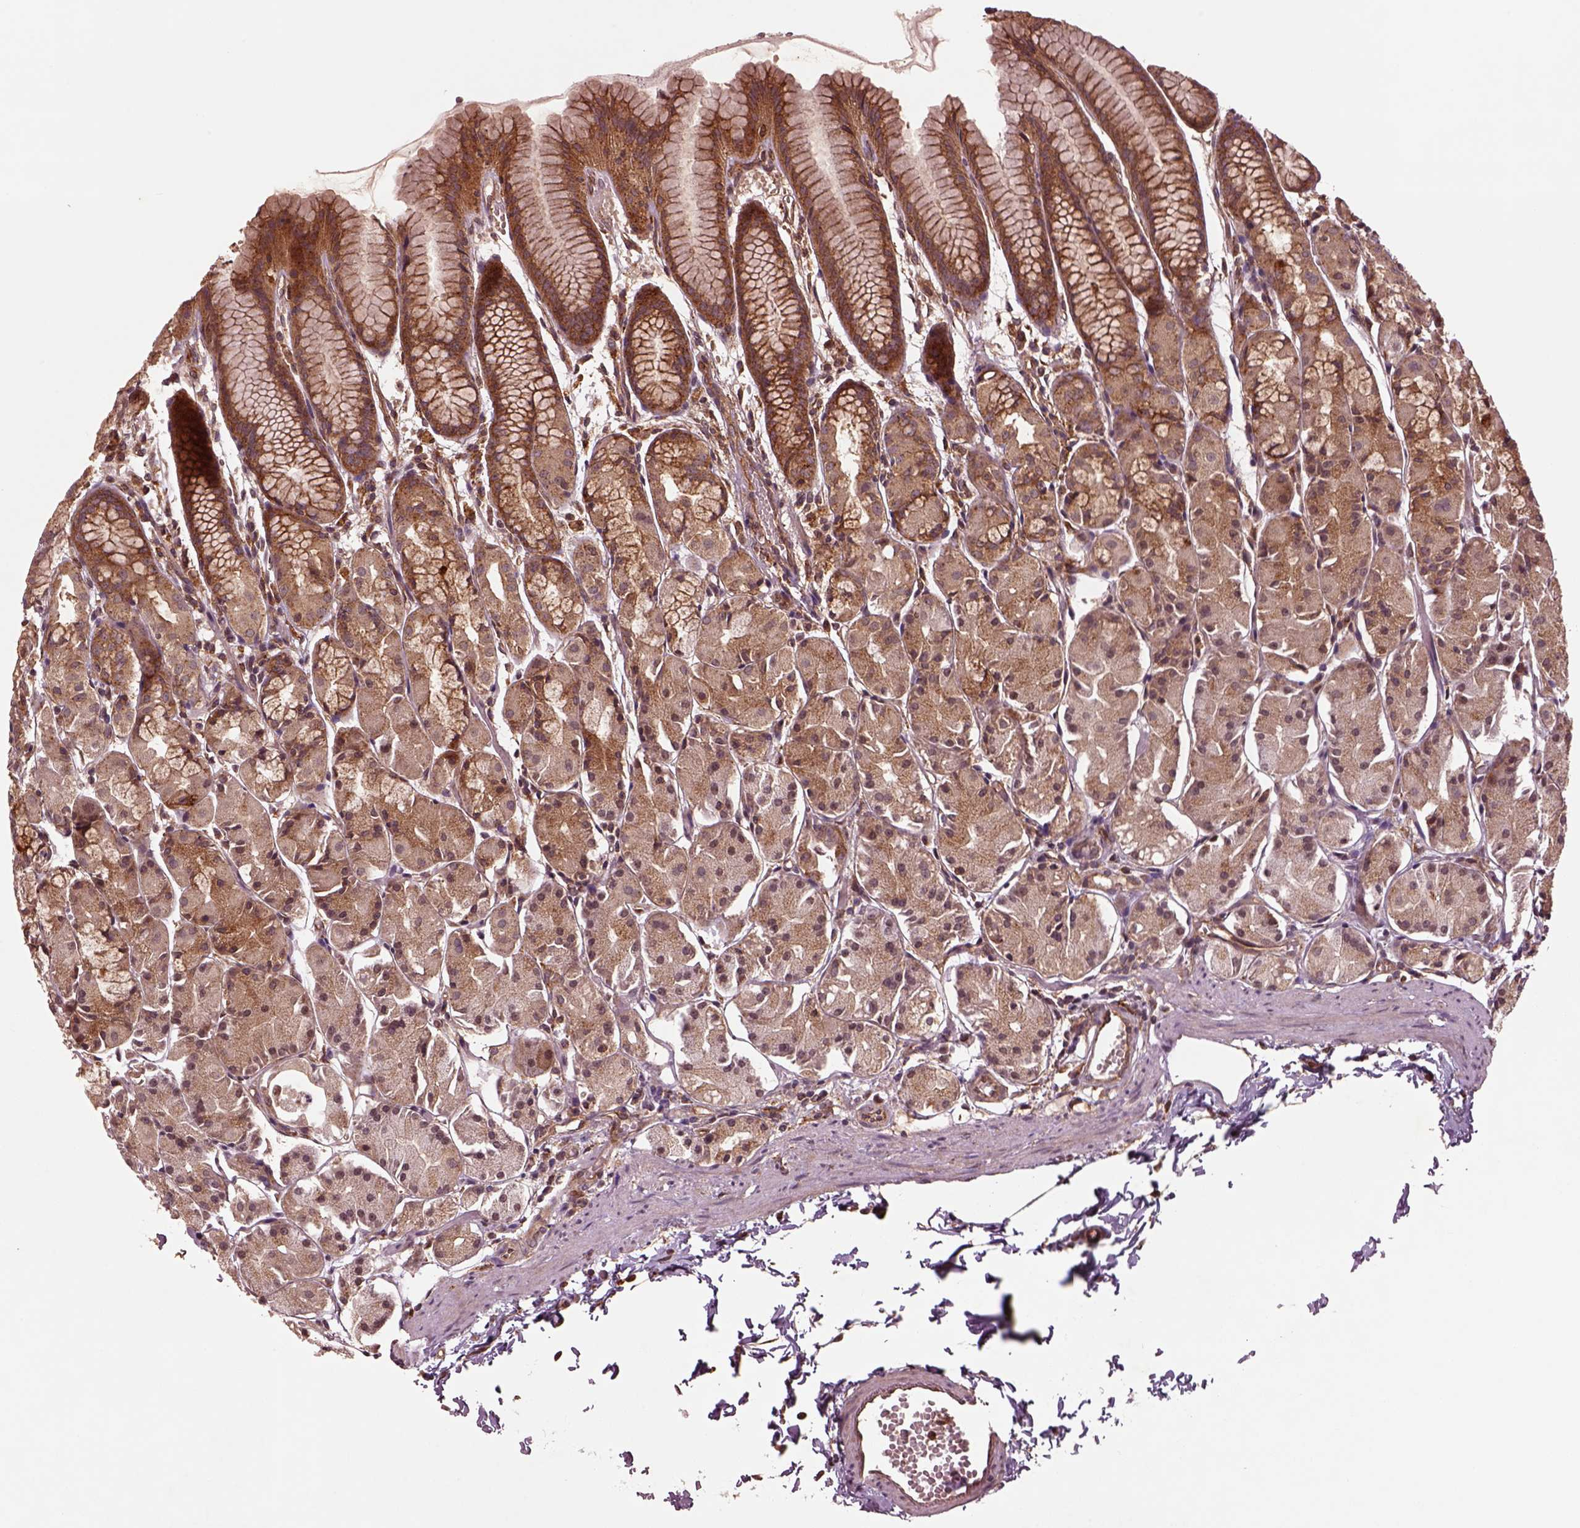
{"staining": {"intensity": "moderate", "quantity": "<25%", "location": "cytoplasmic/membranous"}, "tissue": "stomach", "cell_type": "Glandular cells", "image_type": "normal", "snomed": [{"axis": "morphology", "description": "Normal tissue, NOS"}, {"axis": "topography", "description": "Stomach, upper"}], "caption": "High-power microscopy captured an IHC micrograph of benign stomach, revealing moderate cytoplasmic/membranous positivity in approximately <25% of glandular cells.", "gene": "WASHC2A", "patient": {"sex": "male", "age": 47}}